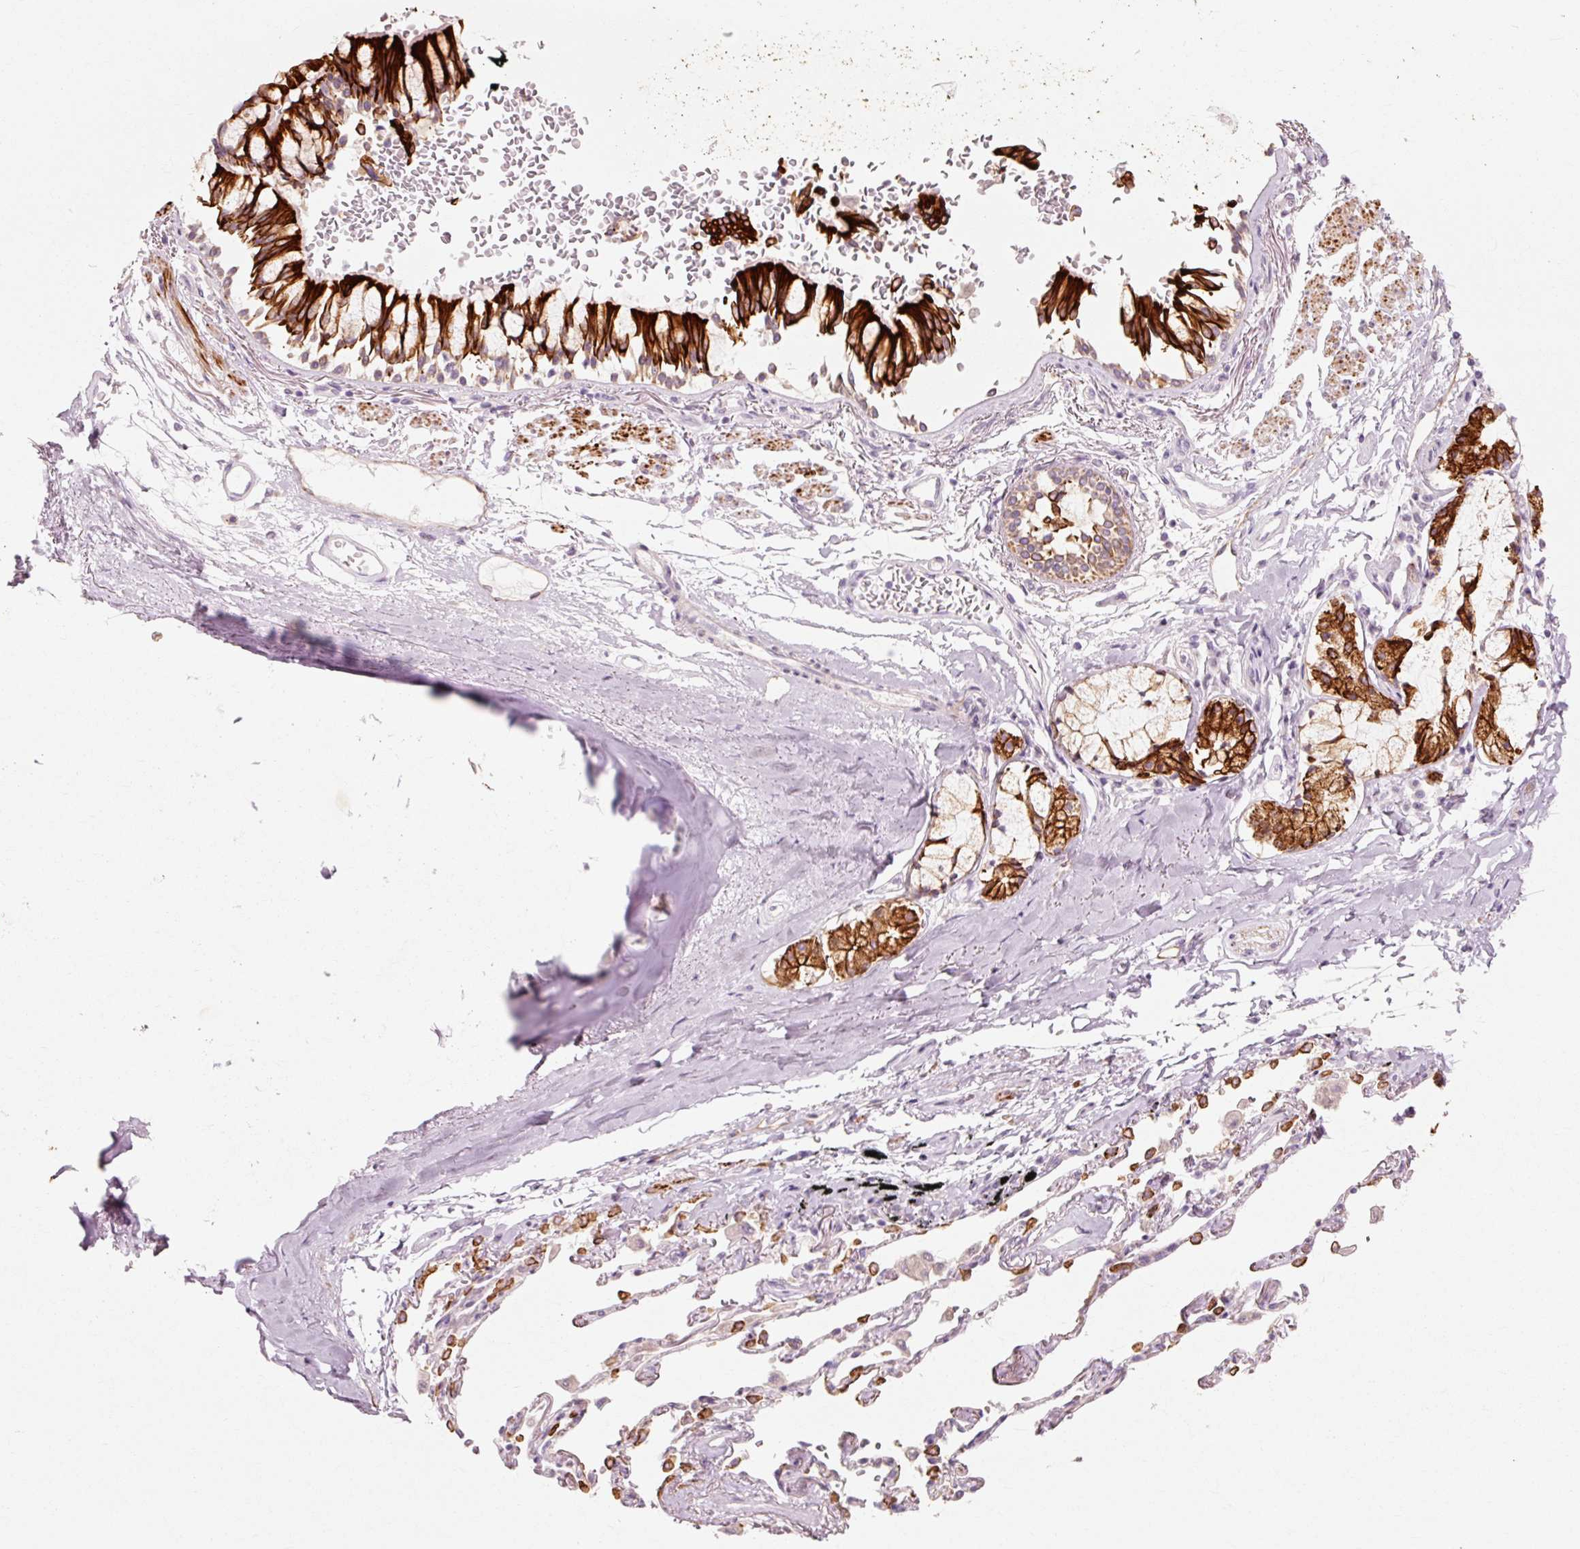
{"staining": {"intensity": "strong", "quantity": ">75%", "location": "cytoplasmic/membranous"}, "tissue": "bronchus", "cell_type": "Respiratory epithelial cells", "image_type": "normal", "snomed": [{"axis": "morphology", "description": "Normal tissue, NOS"}, {"axis": "topography", "description": "Bronchus"}], "caption": "Bronchus stained with immunohistochemistry (IHC) demonstrates strong cytoplasmic/membranous staining in approximately >75% of respiratory epithelial cells.", "gene": "TRIM73", "patient": {"sex": "male", "age": 70}}